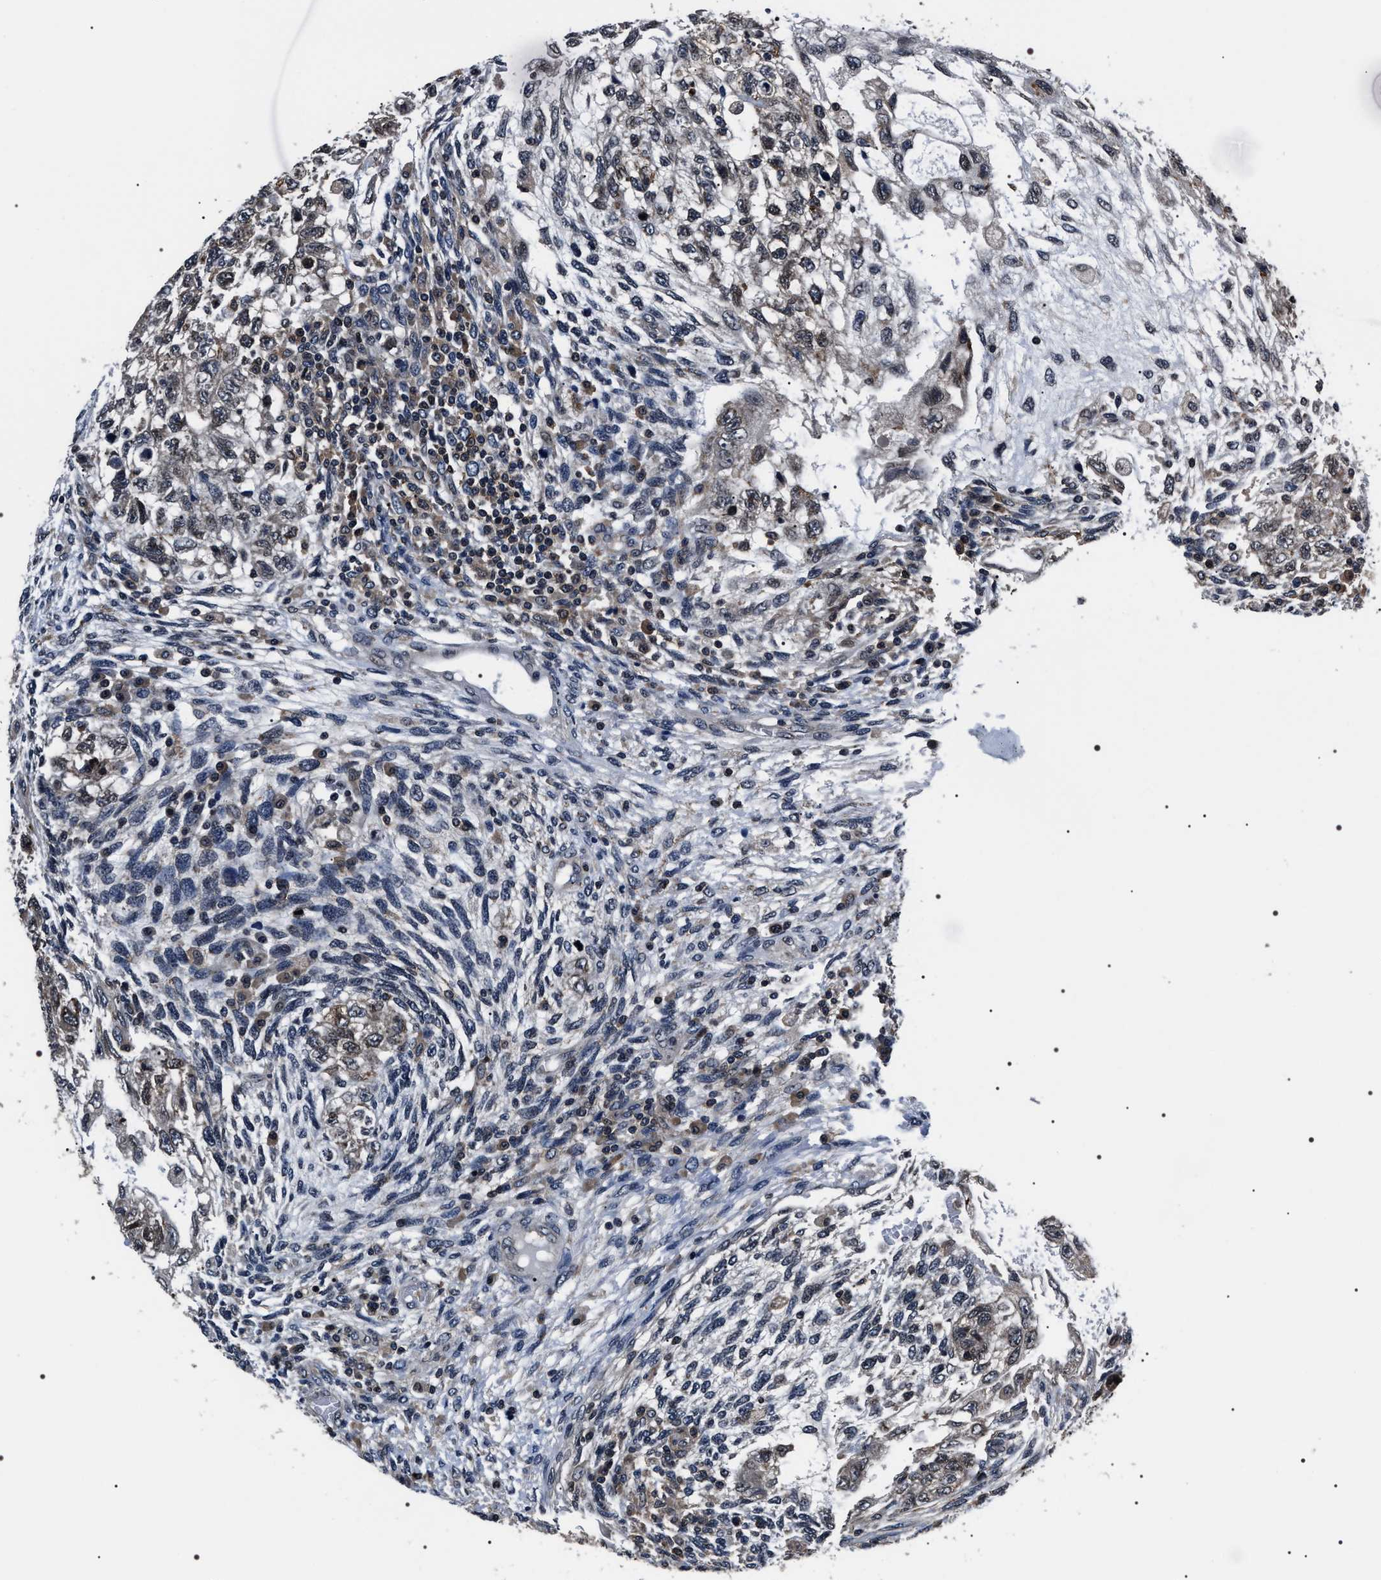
{"staining": {"intensity": "weak", "quantity": "<25%", "location": "nuclear"}, "tissue": "testis cancer", "cell_type": "Tumor cells", "image_type": "cancer", "snomed": [{"axis": "morphology", "description": "Normal tissue, NOS"}, {"axis": "morphology", "description": "Carcinoma, Embryonal, NOS"}, {"axis": "topography", "description": "Testis"}], "caption": "A high-resolution histopathology image shows immunohistochemistry (IHC) staining of testis cancer (embryonal carcinoma), which demonstrates no significant staining in tumor cells.", "gene": "SIPA1", "patient": {"sex": "male", "age": 36}}